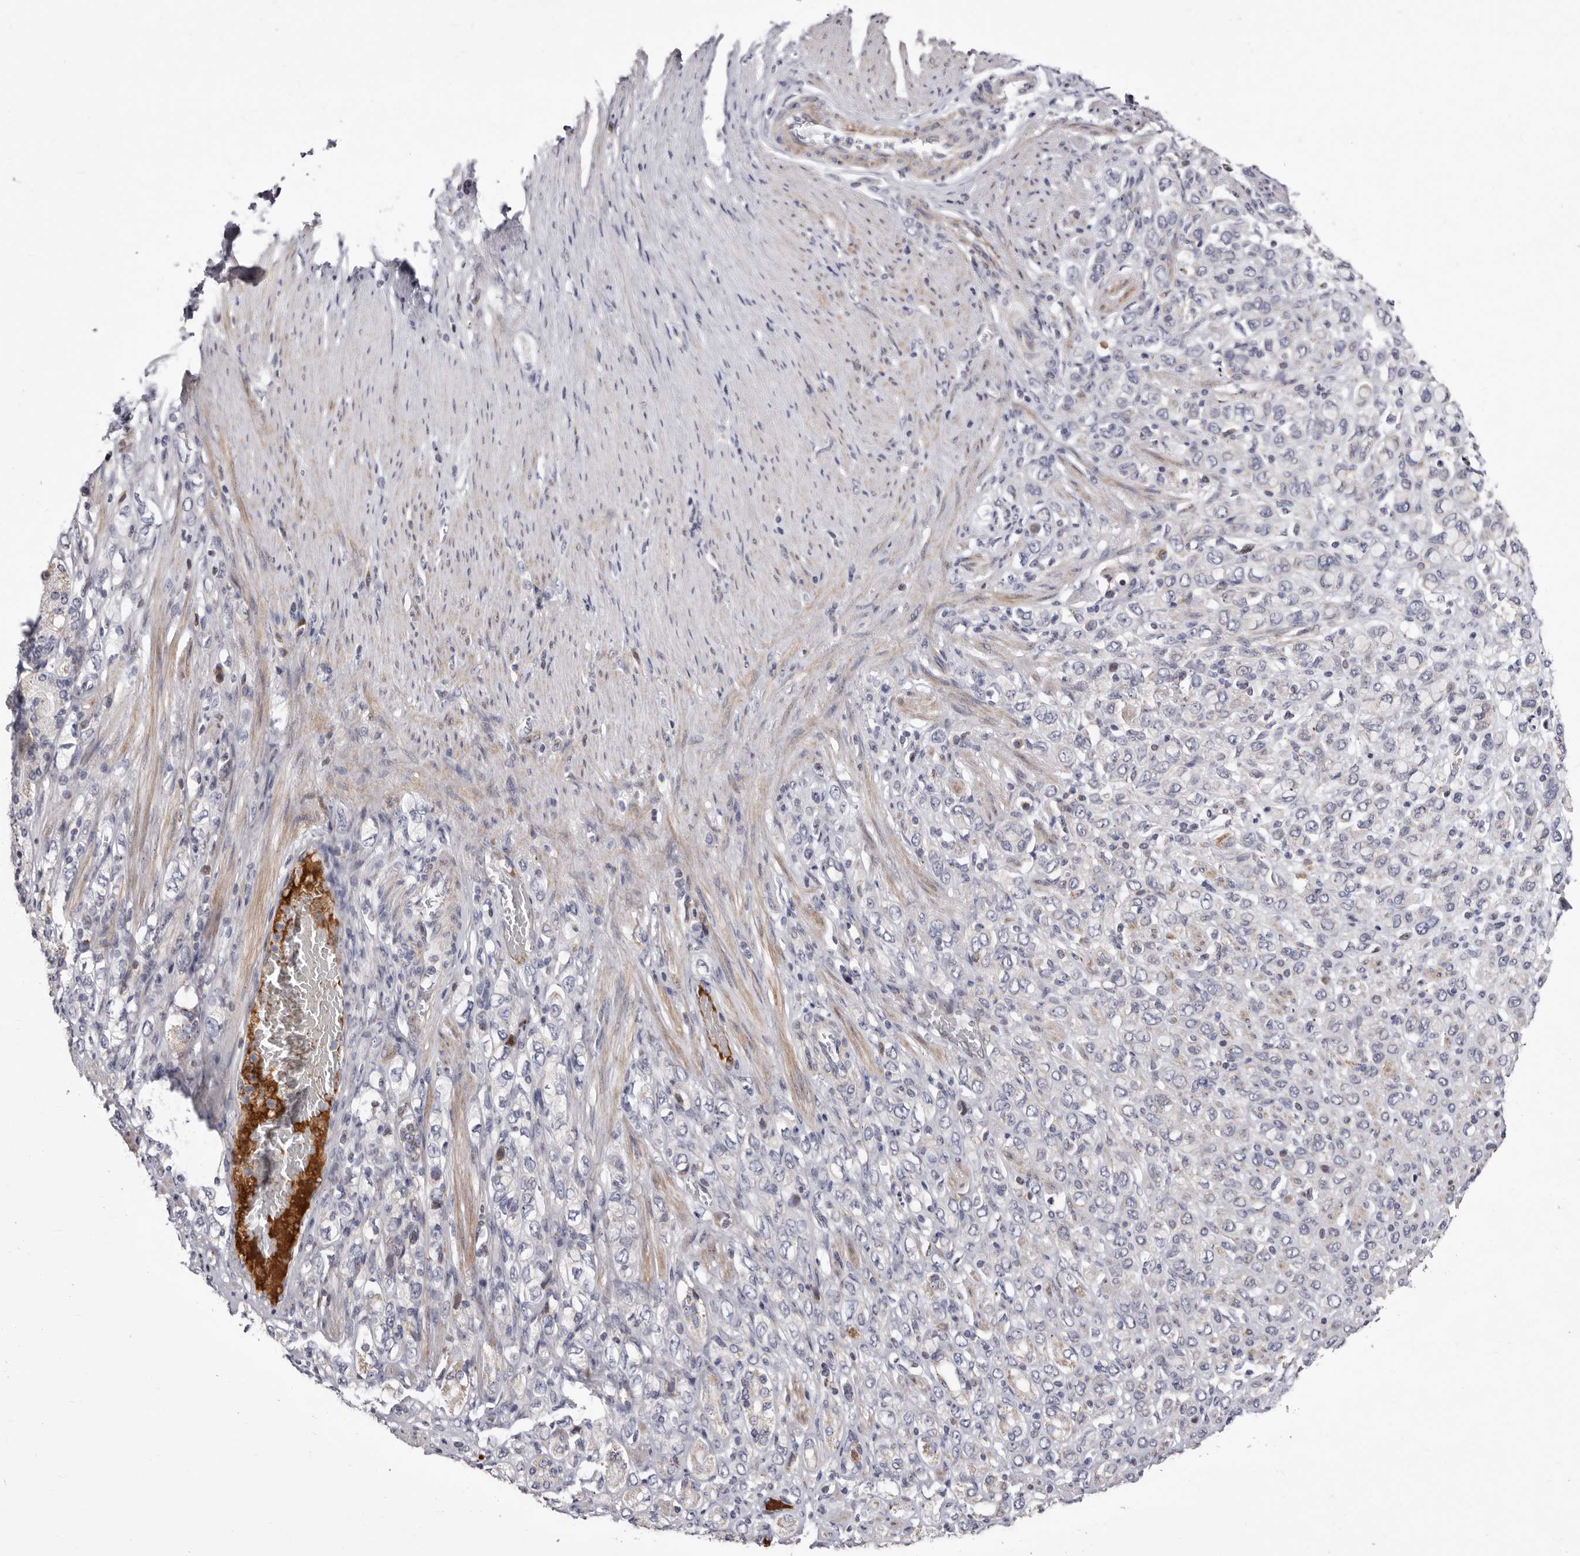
{"staining": {"intensity": "negative", "quantity": "none", "location": "none"}, "tissue": "stomach cancer", "cell_type": "Tumor cells", "image_type": "cancer", "snomed": [{"axis": "morphology", "description": "Adenocarcinoma, NOS"}, {"axis": "topography", "description": "Stomach"}], "caption": "DAB (3,3'-diaminobenzidine) immunohistochemical staining of stomach adenocarcinoma demonstrates no significant staining in tumor cells. (DAB IHC with hematoxylin counter stain).", "gene": "NUBPL", "patient": {"sex": "female", "age": 65}}